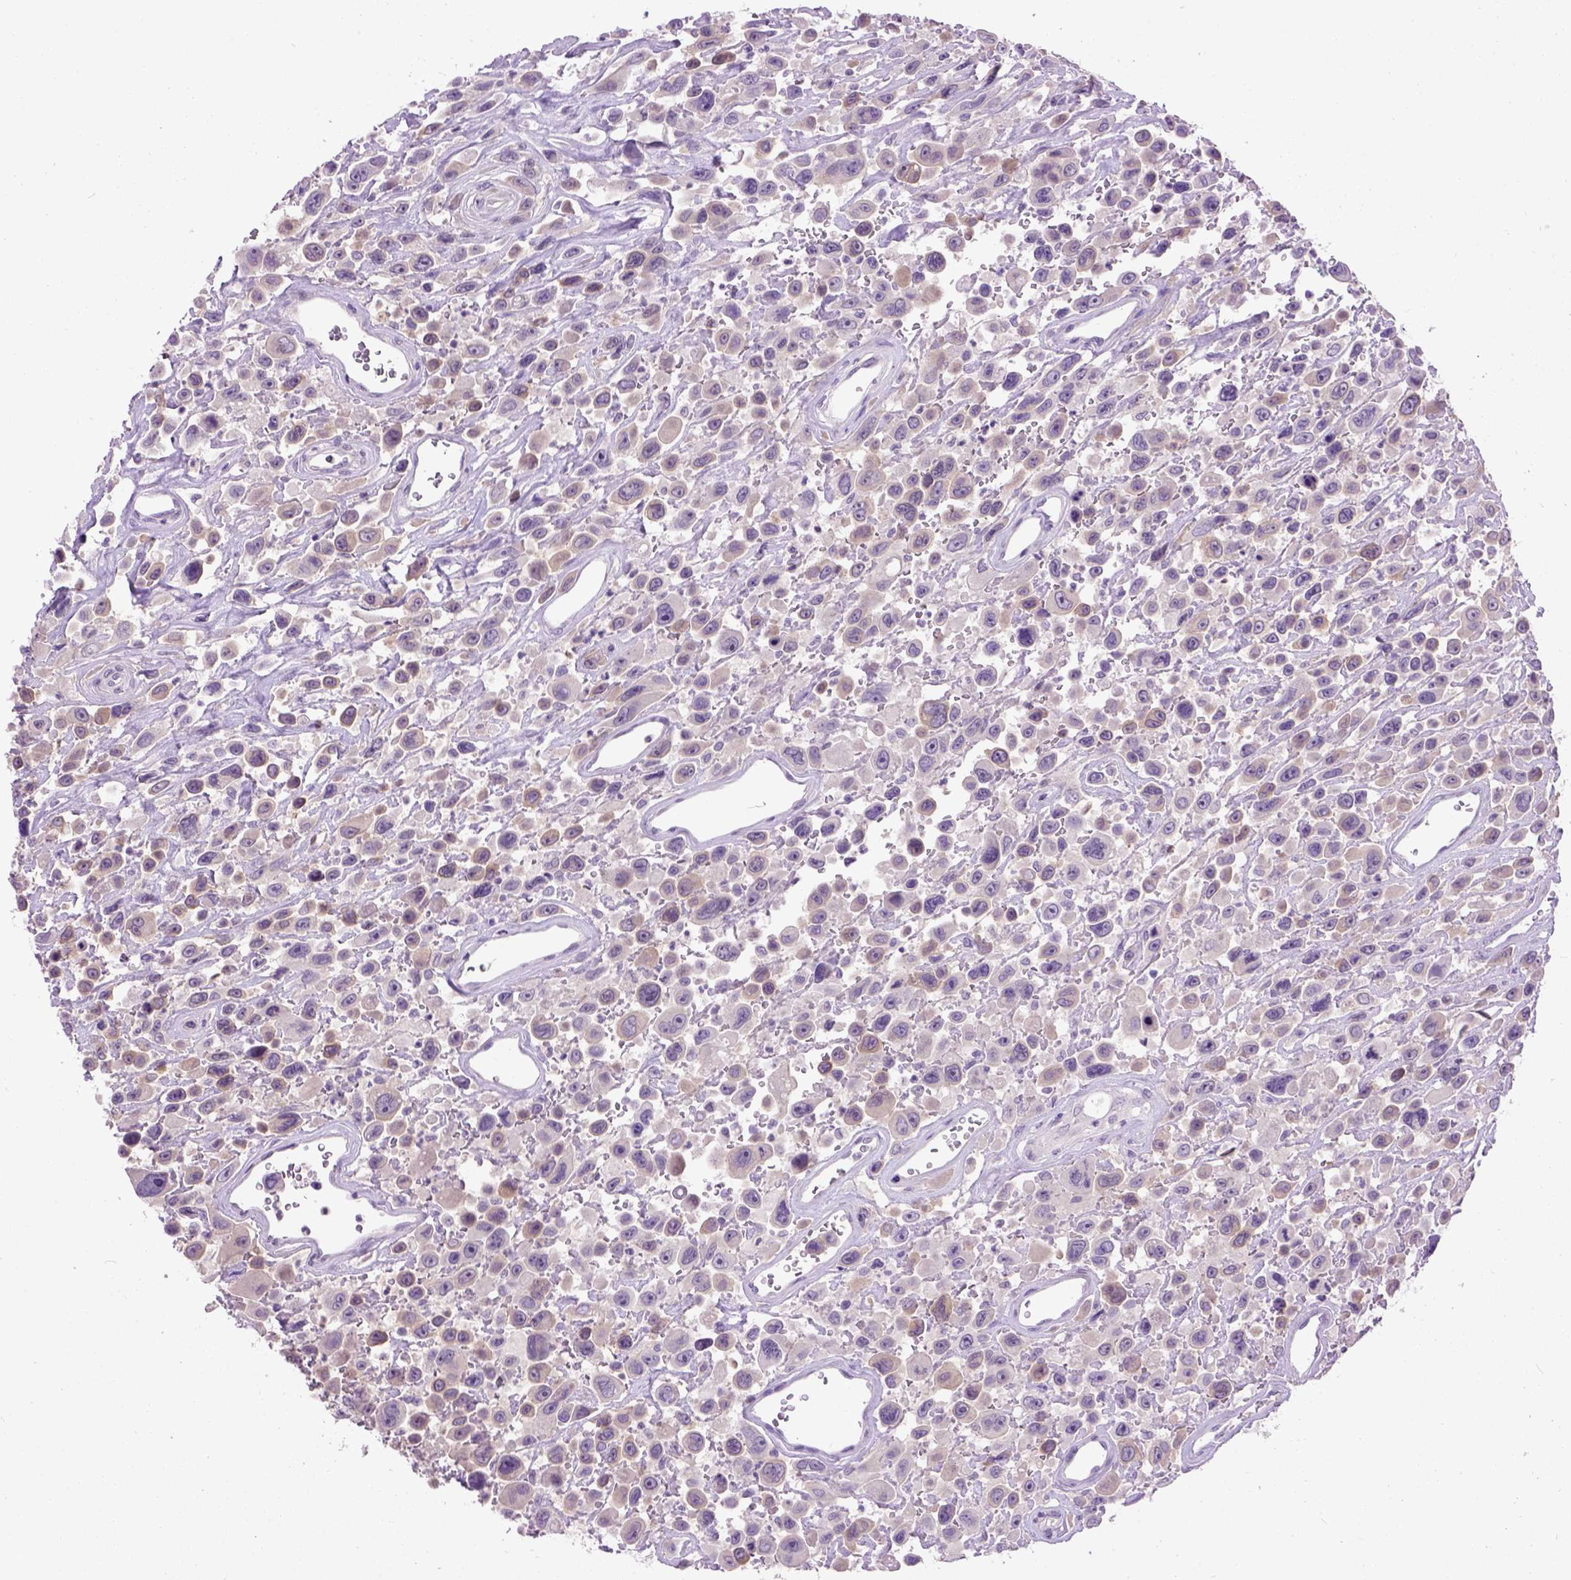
{"staining": {"intensity": "negative", "quantity": "none", "location": "none"}, "tissue": "urothelial cancer", "cell_type": "Tumor cells", "image_type": "cancer", "snomed": [{"axis": "morphology", "description": "Urothelial carcinoma, High grade"}, {"axis": "topography", "description": "Urinary bladder"}], "caption": "Tumor cells show no significant protein positivity in urothelial cancer.", "gene": "MAPT", "patient": {"sex": "male", "age": 53}}